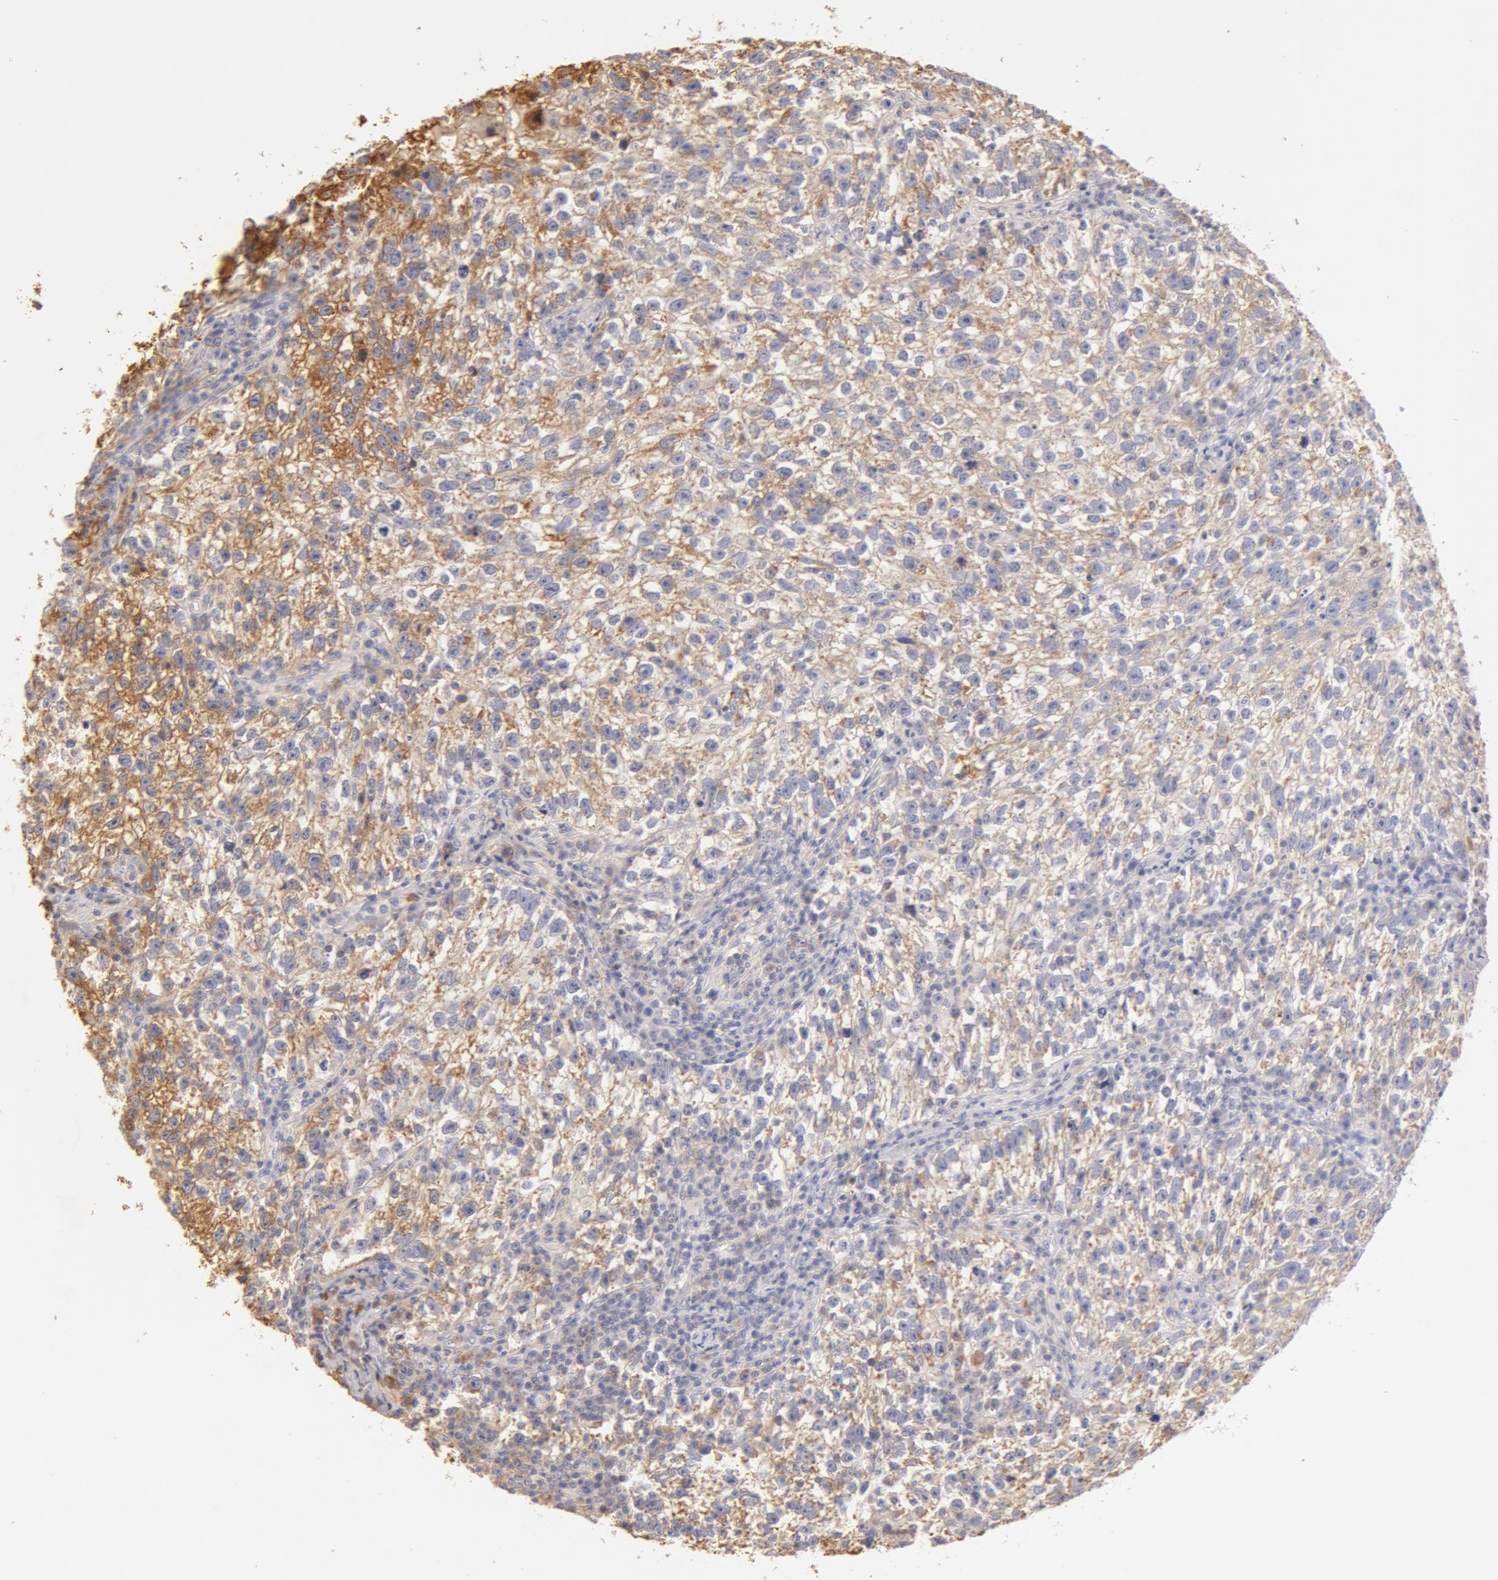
{"staining": {"intensity": "weak", "quantity": "25%-75%", "location": "cytoplasmic/membranous"}, "tissue": "testis cancer", "cell_type": "Tumor cells", "image_type": "cancer", "snomed": [{"axis": "morphology", "description": "Seminoma, NOS"}, {"axis": "topography", "description": "Testis"}], "caption": "High-power microscopy captured an immunohistochemistry photomicrograph of testis seminoma, revealing weak cytoplasmic/membranous positivity in approximately 25%-75% of tumor cells.", "gene": "TF", "patient": {"sex": "male", "age": 38}}